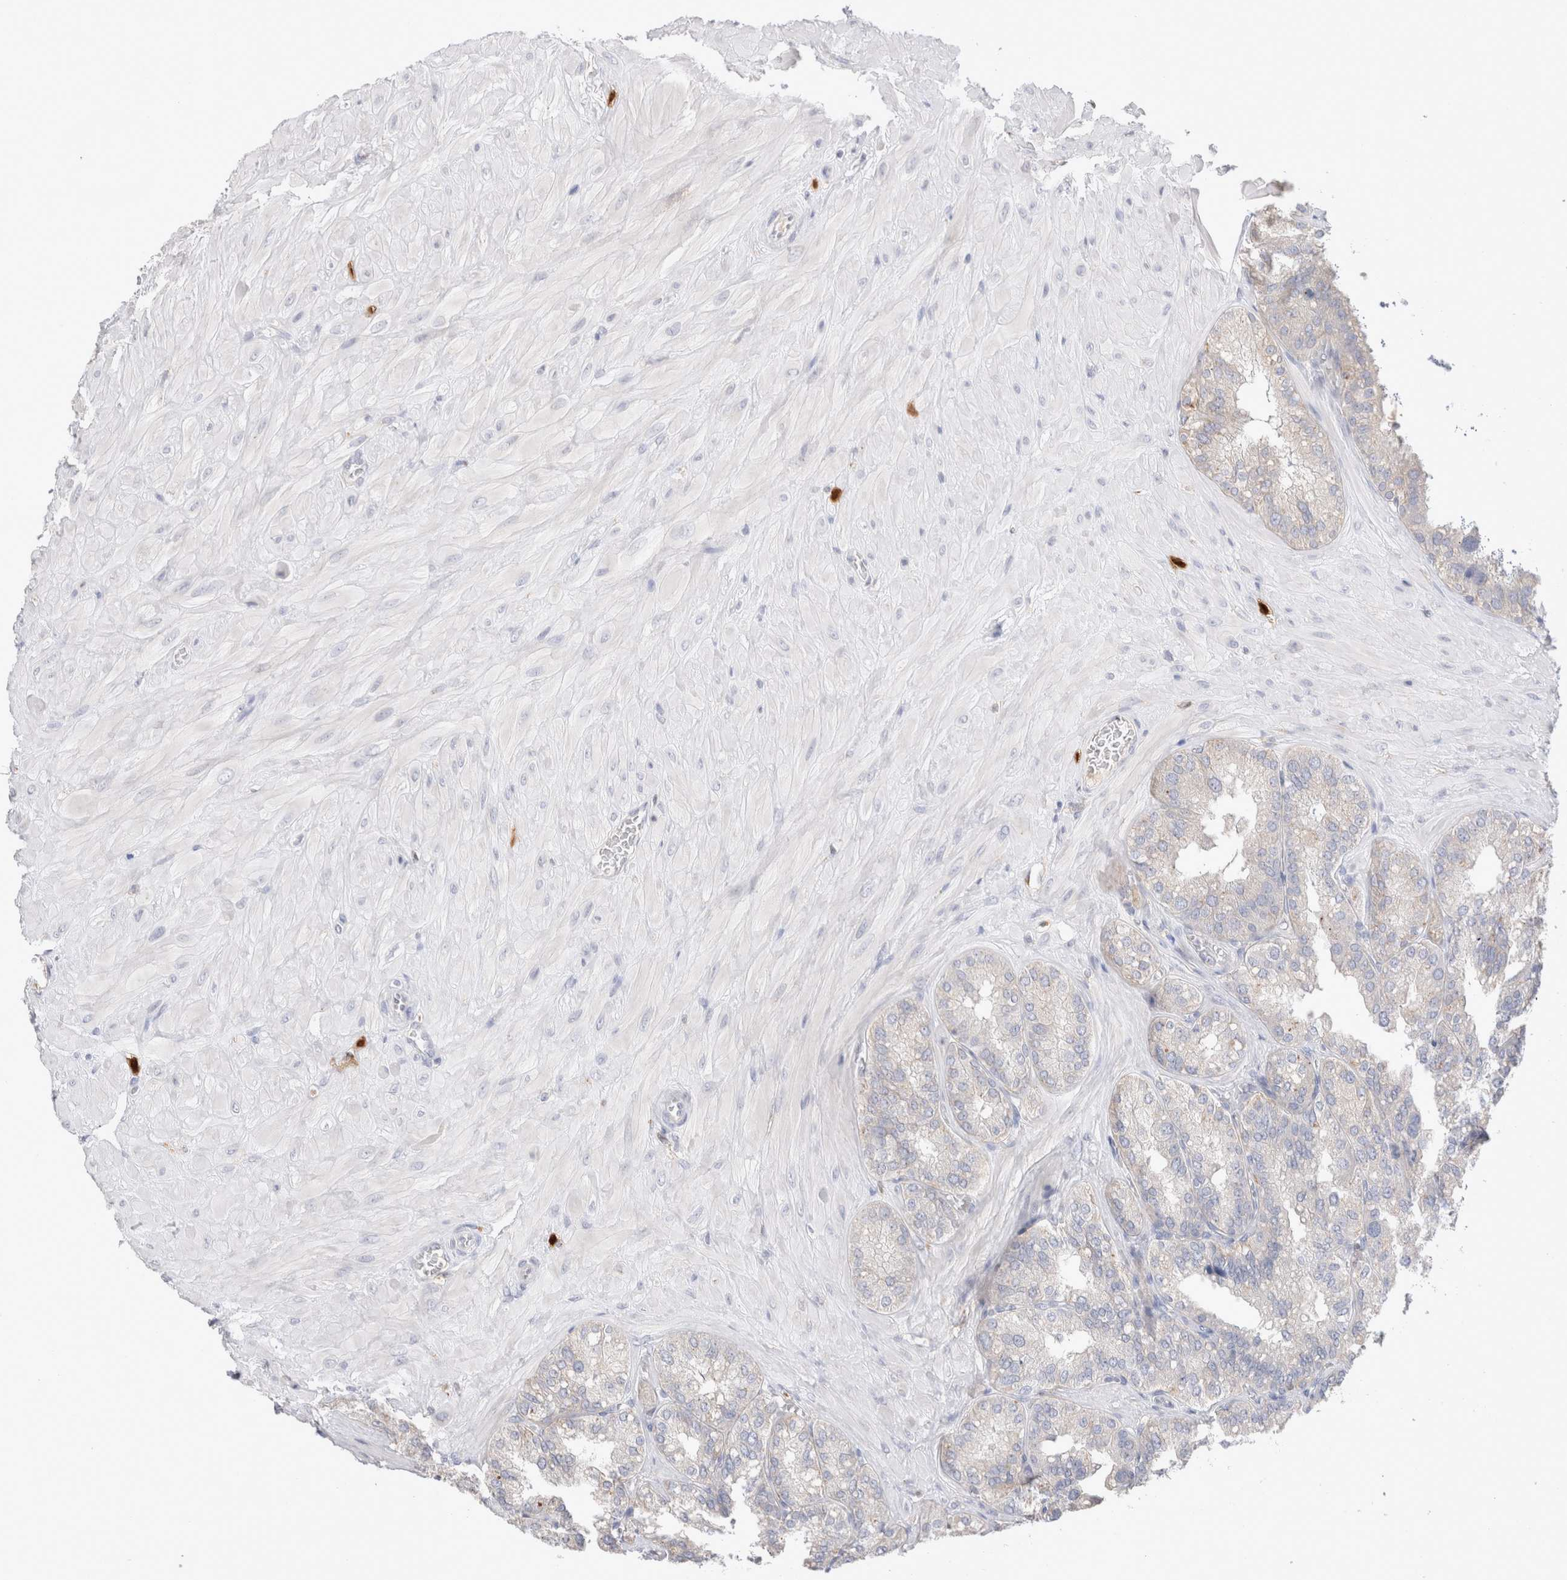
{"staining": {"intensity": "negative", "quantity": "none", "location": "none"}, "tissue": "seminal vesicle", "cell_type": "Glandular cells", "image_type": "normal", "snomed": [{"axis": "morphology", "description": "Normal tissue, NOS"}, {"axis": "topography", "description": "Prostate"}, {"axis": "topography", "description": "Seminal veicle"}], "caption": "Normal seminal vesicle was stained to show a protein in brown. There is no significant expression in glandular cells.", "gene": "HPGDS", "patient": {"sex": "male", "age": 51}}